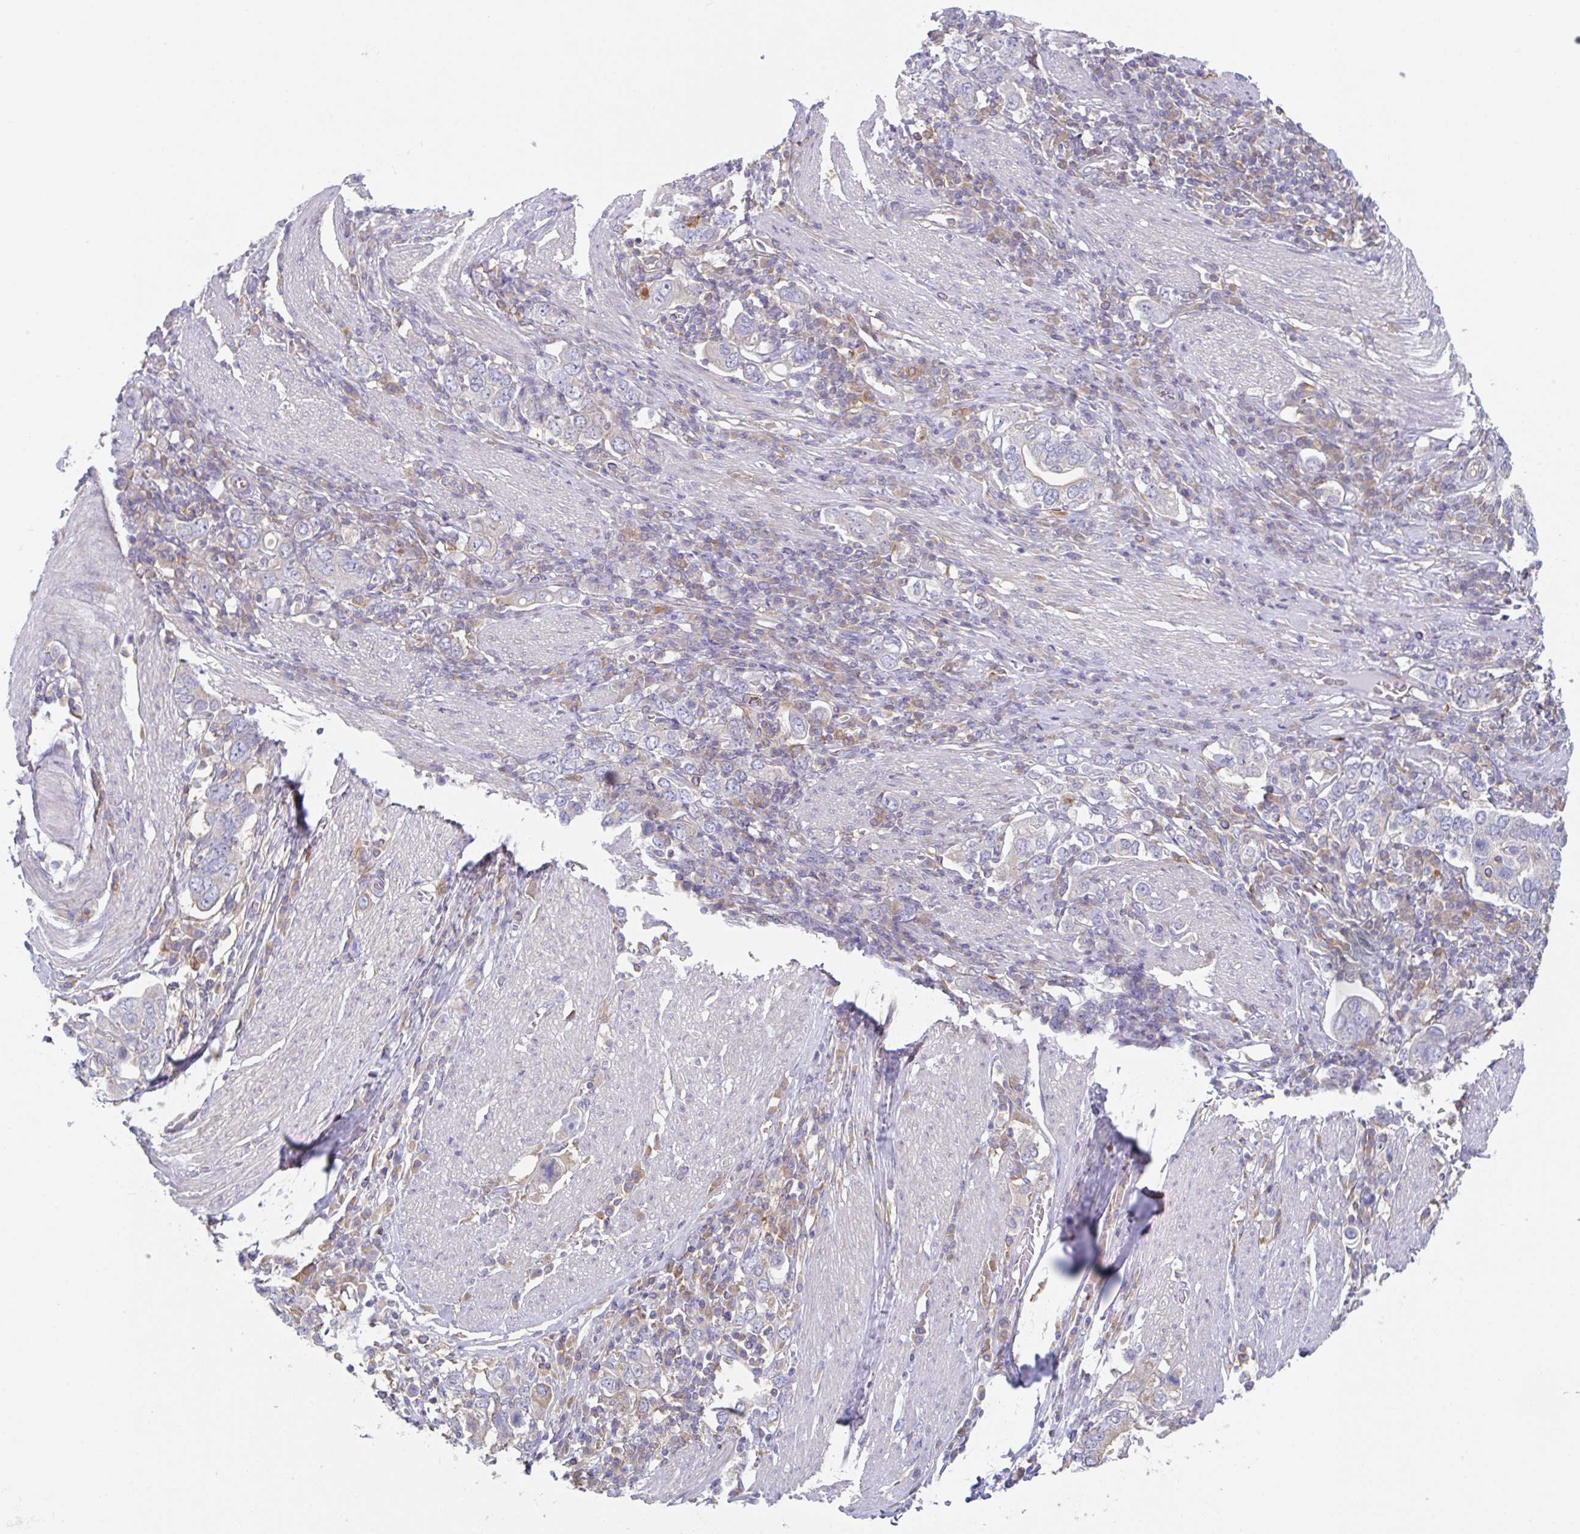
{"staining": {"intensity": "weak", "quantity": "<25%", "location": "cytoplasmic/membranous"}, "tissue": "stomach cancer", "cell_type": "Tumor cells", "image_type": "cancer", "snomed": [{"axis": "morphology", "description": "Adenocarcinoma, NOS"}, {"axis": "topography", "description": "Stomach, upper"}, {"axis": "topography", "description": "Stomach"}], "caption": "Micrograph shows no significant protein positivity in tumor cells of adenocarcinoma (stomach). The staining is performed using DAB brown chromogen with nuclei counter-stained in using hematoxylin.", "gene": "AMPD2", "patient": {"sex": "male", "age": 62}}